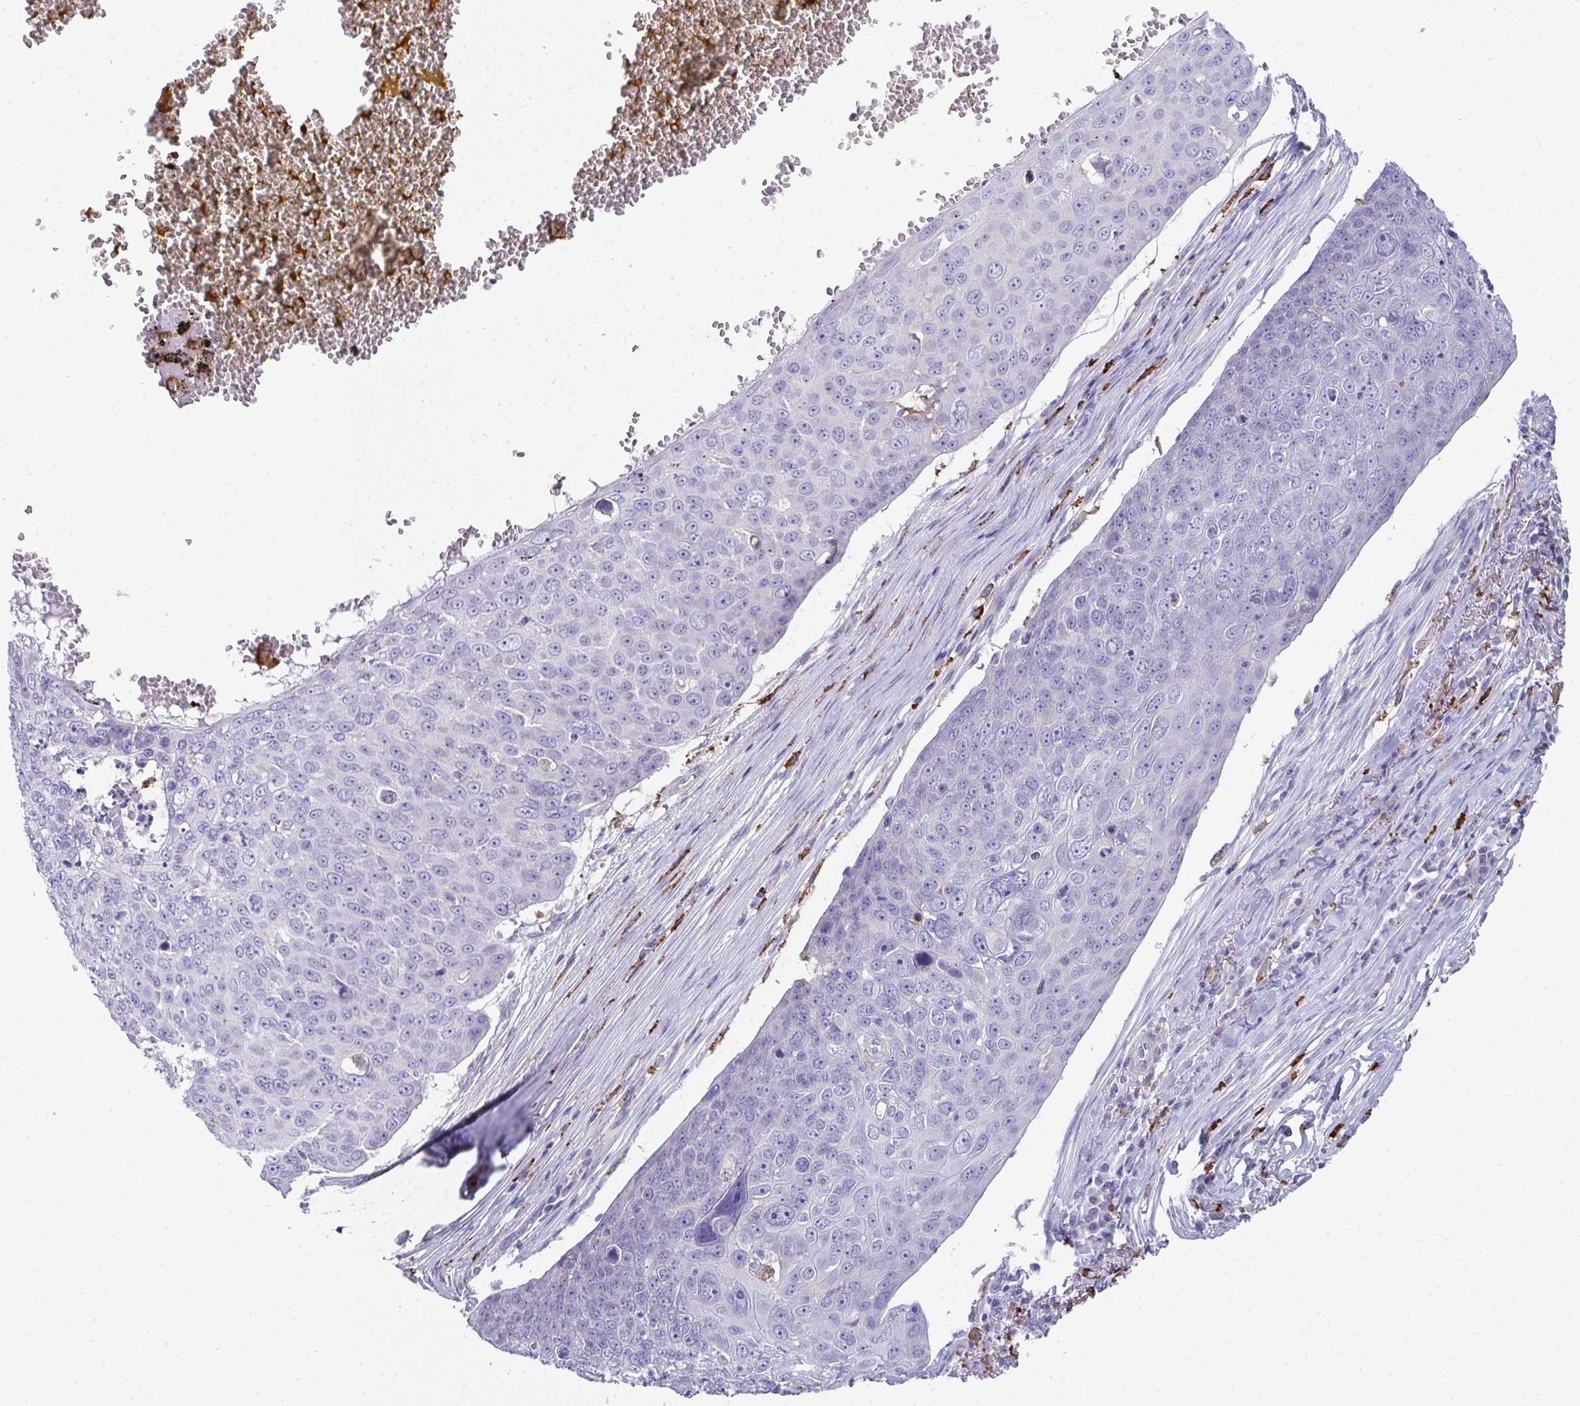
{"staining": {"intensity": "negative", "quantity": "none", "location": "none"}, "tissue": "skin cancer", "cell_type": "Tumor cells", "image_type": "cancer", "snomed": [{"axis": "morphology", "description": "Squamous cell carcinoma, NOS"}, {"axis": "topography", "description": "Skin"}], "caption": "Histopathology image shows no protein staining in tumor cells of squamous cell carcinoma (skin) tissue.", "gene": "CD163", "patient": {"sex": "male", "age": 71}}